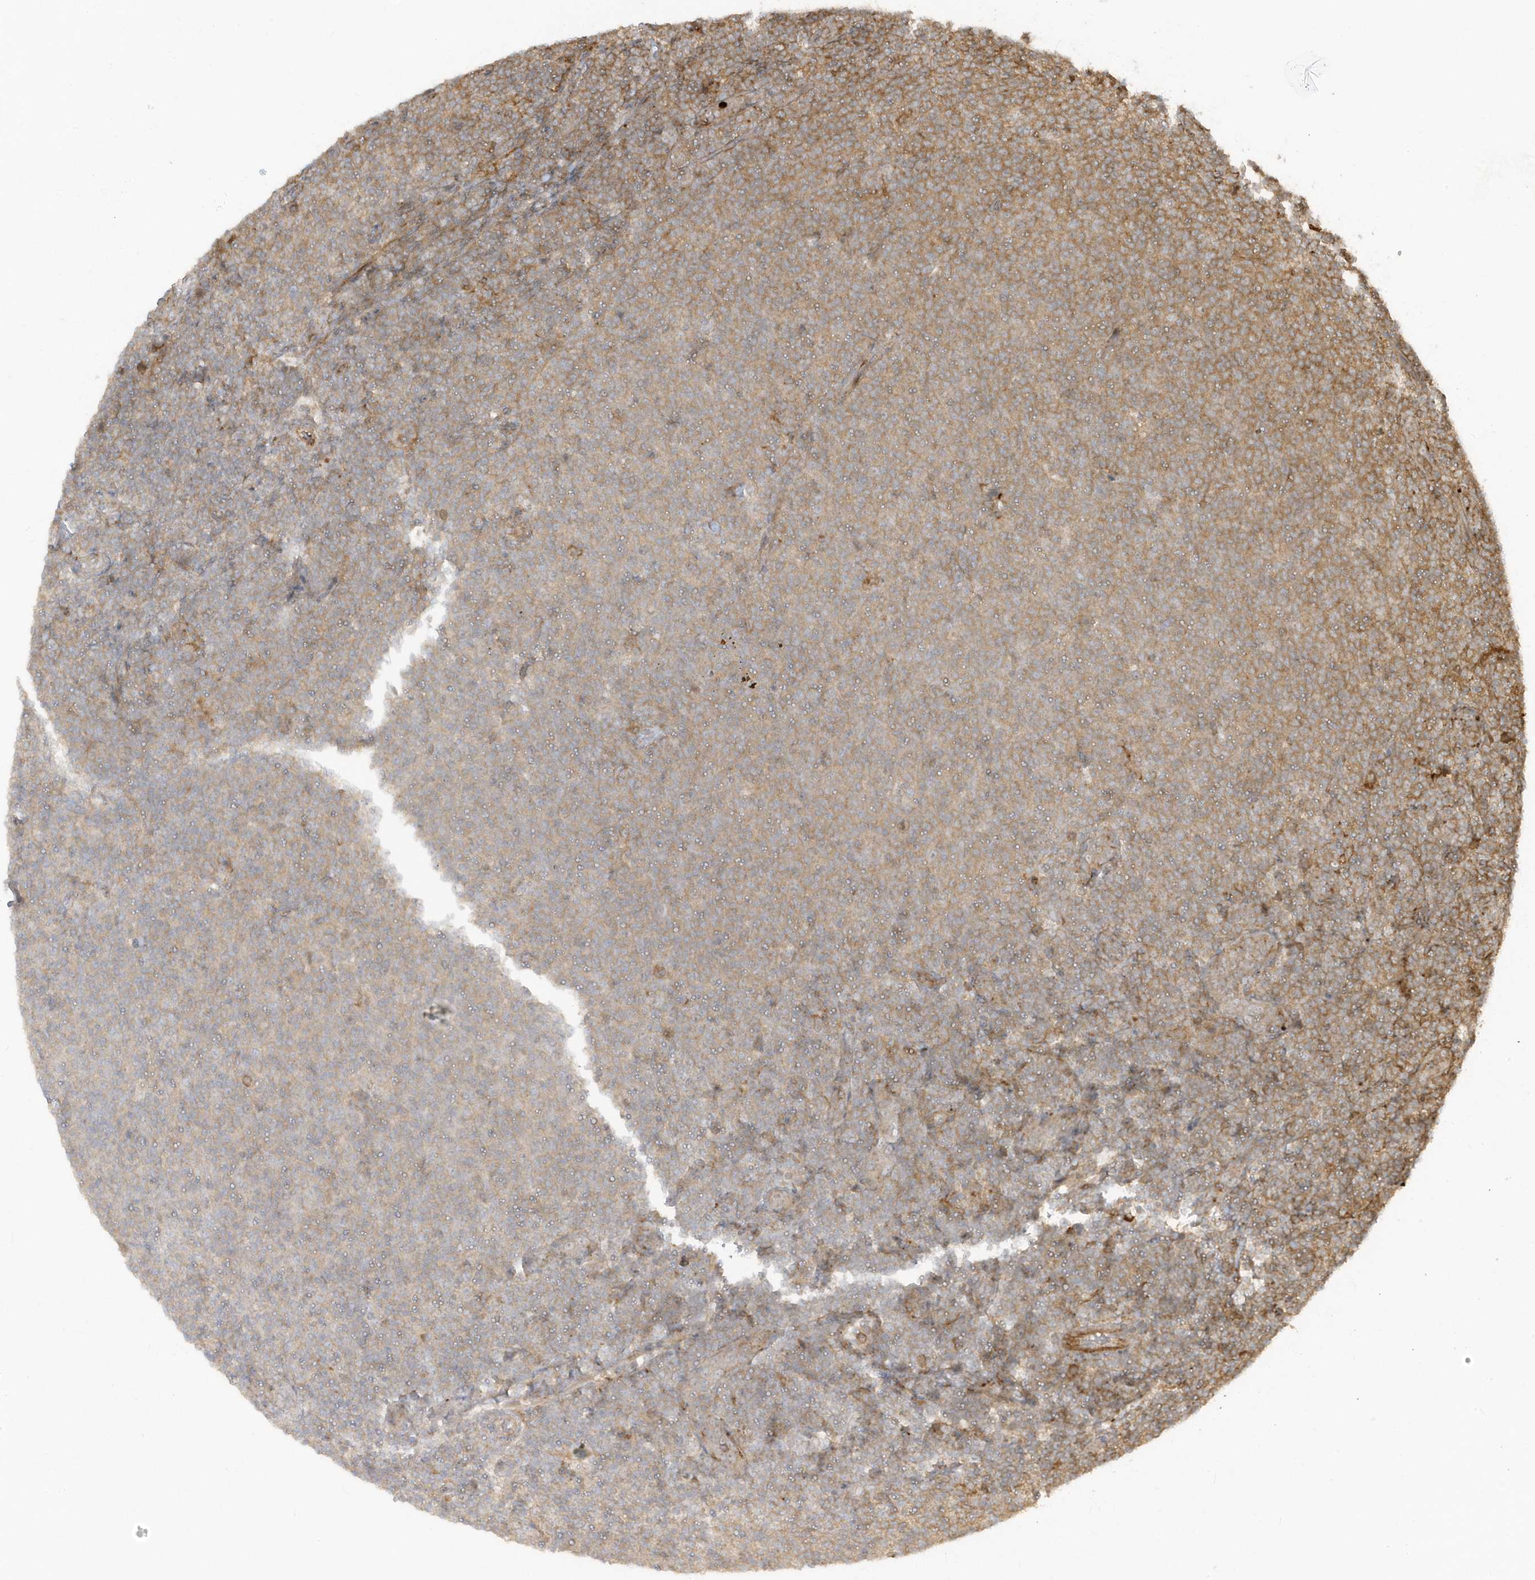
{"staining": {"intensity": "weak", "quantity": "<25%", "location": "cytoplasmic/membranous"}, "tissue": "lymphoma", "cell_type": "Tumor cells", "image_type": "cancer", "snomed": [{"axis": "morphology", "description": "Malignant lymphoma, non-Hodgkin's type, Low grade"}, {"axis": "topography", "description": "Lymph node"}], "caption": "Immunohistochemistry of human lymphoma shows no staining in tumor cells.", "gene": "ZBTB8A", "patient": {"sex": "male", "age": 66}}